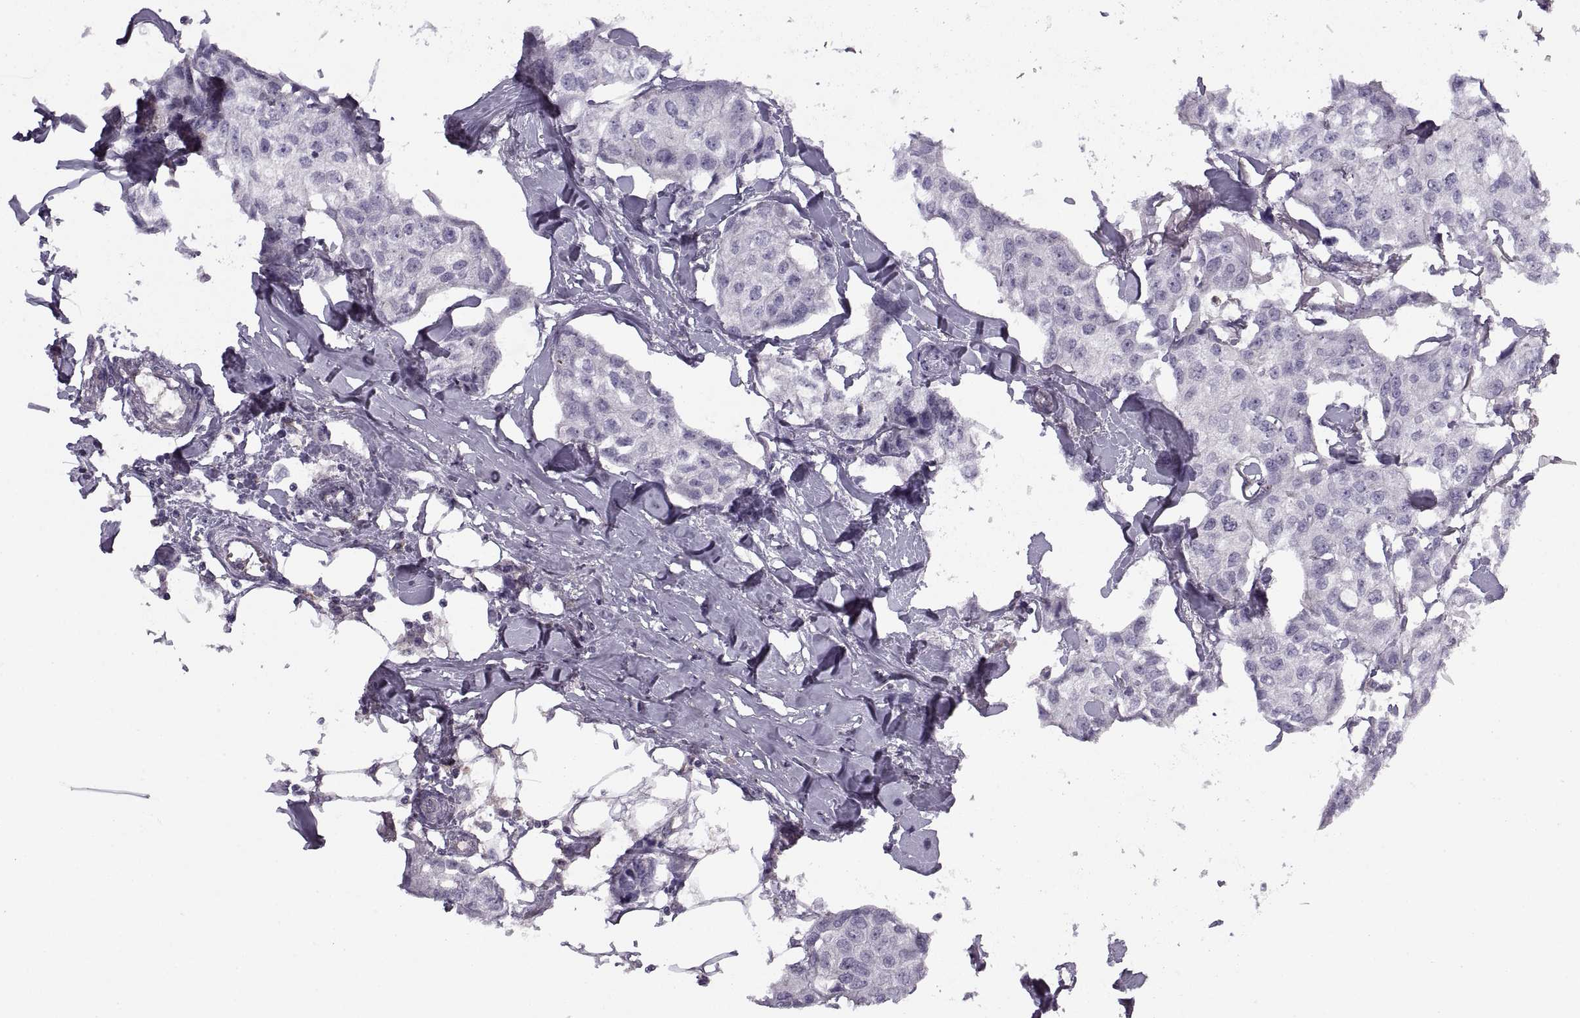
{"staining": {"intensity": "negative", "quantity": "none", "location": "none"}, "tissue": "breast cancer", "cell_type": "Tumor cells", "image_type": "cancer", "snomed": [{"axis": "morphology", "description": "Duct carcinoma"}, {"axis": "topography", "description": "Breast"}], "caption": "This is an IHC image of human infiltrating ductal carcinoma (breast). There is no positivity in tumor cells.", "gene": "RALB", "patient": {"sex": "female", "age": 80}}